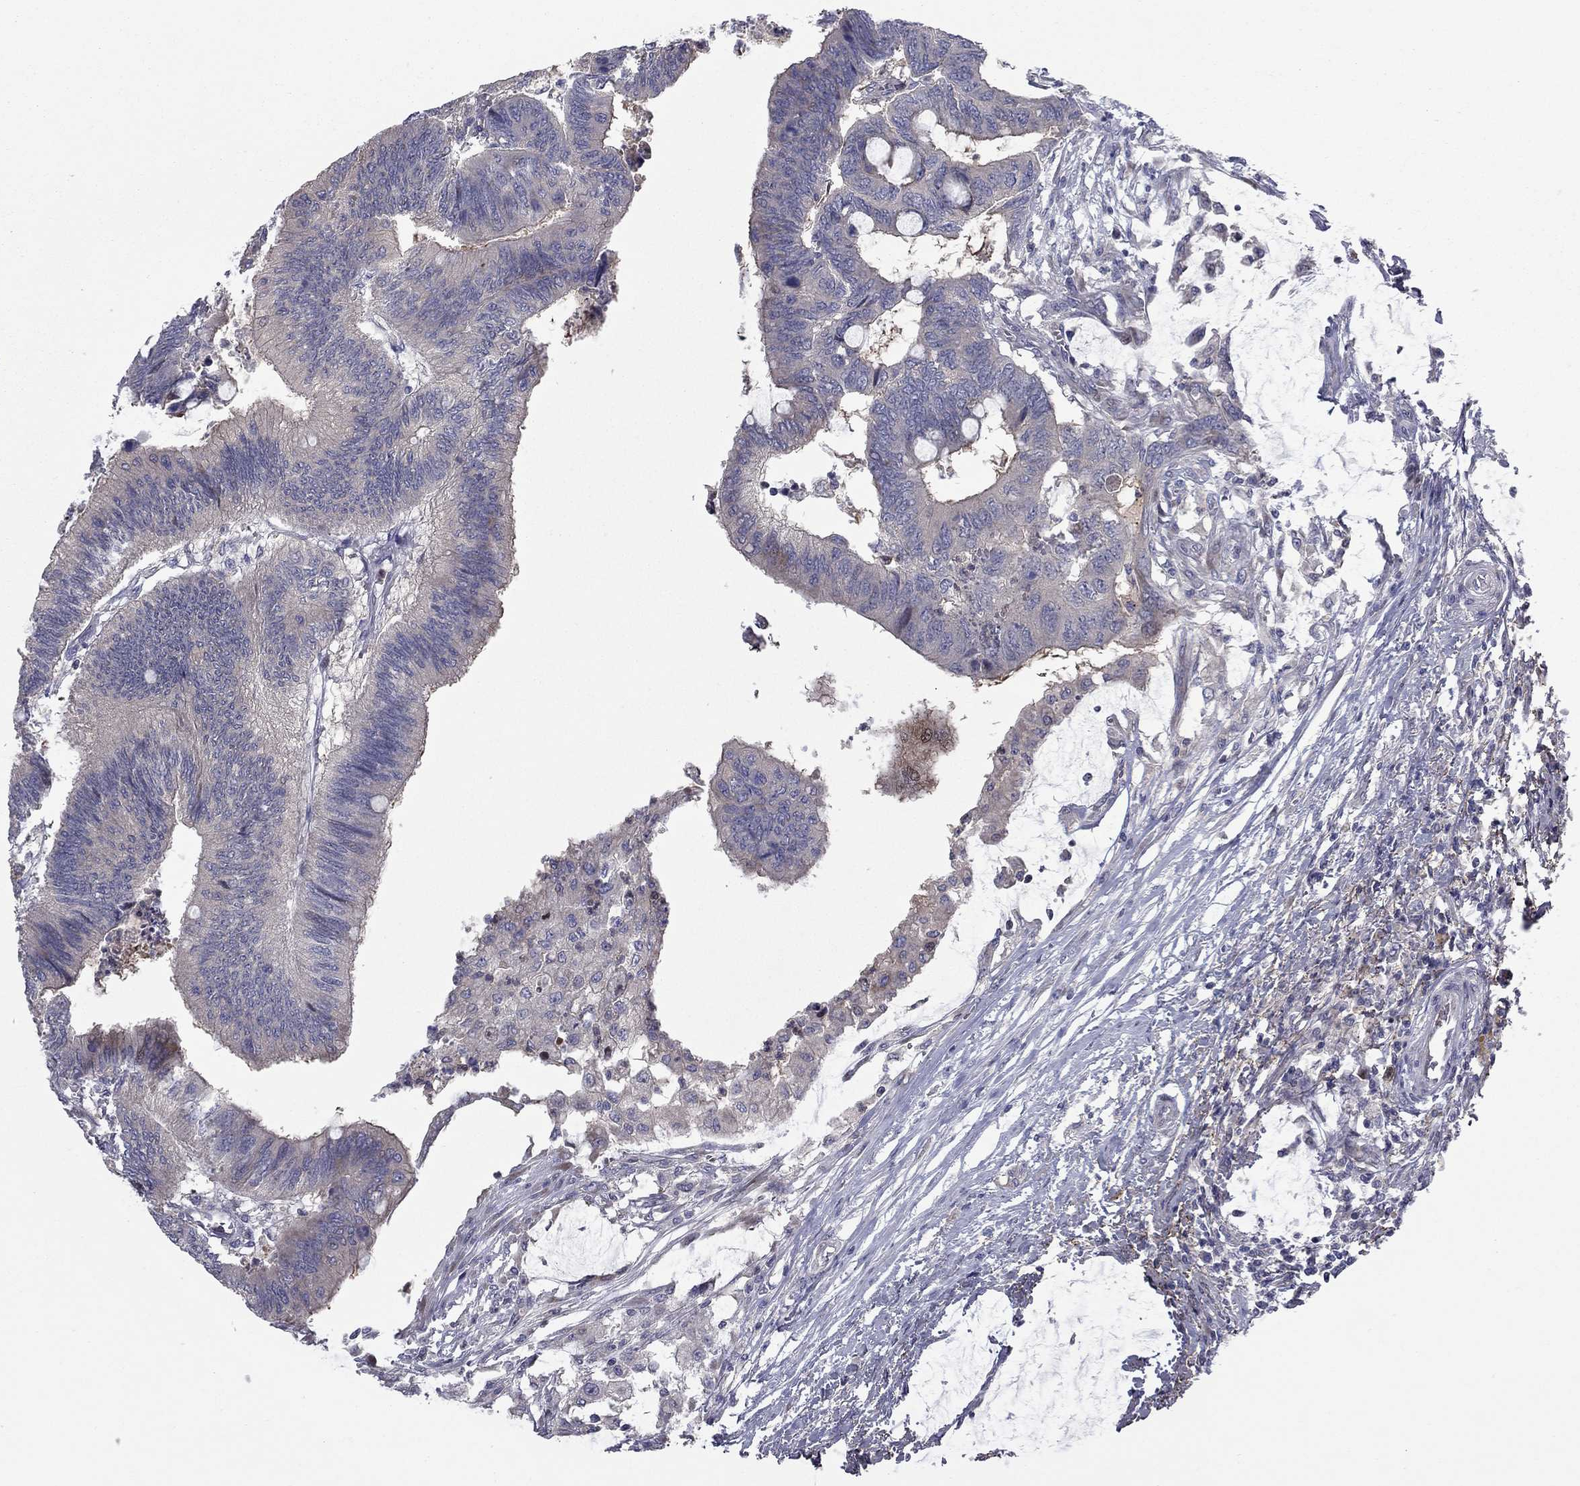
{"staining": {"intensity": "moderate", "quantity": "<25%", "location": "cytoplasmic/membranous"}, "tissue": "colorectal cancer", "cell_type": "Tumor cells", "image_type": "cancer", "snomed": [{"axis": "morphology", "description": "Normal tissue, NOS"}, {"axis": "morphology", "description": "Adenocarcinoma, NOS"}, {"axis": "topography", "description": "Rectum"}, {"axis": "topography", "description": "Peripheral nerve tissue"}], "caption": "Immunohistochemistry (IHC) (DAB) staining of human adenocarcinoma (colorectal) exhibits moderate cytoplasmic/membranous protein staining in about <25% of tumor cells. Nuclei are stained in blue.", "gene": "DUSP7", "patient": {"sex": "male", "age": 92}}